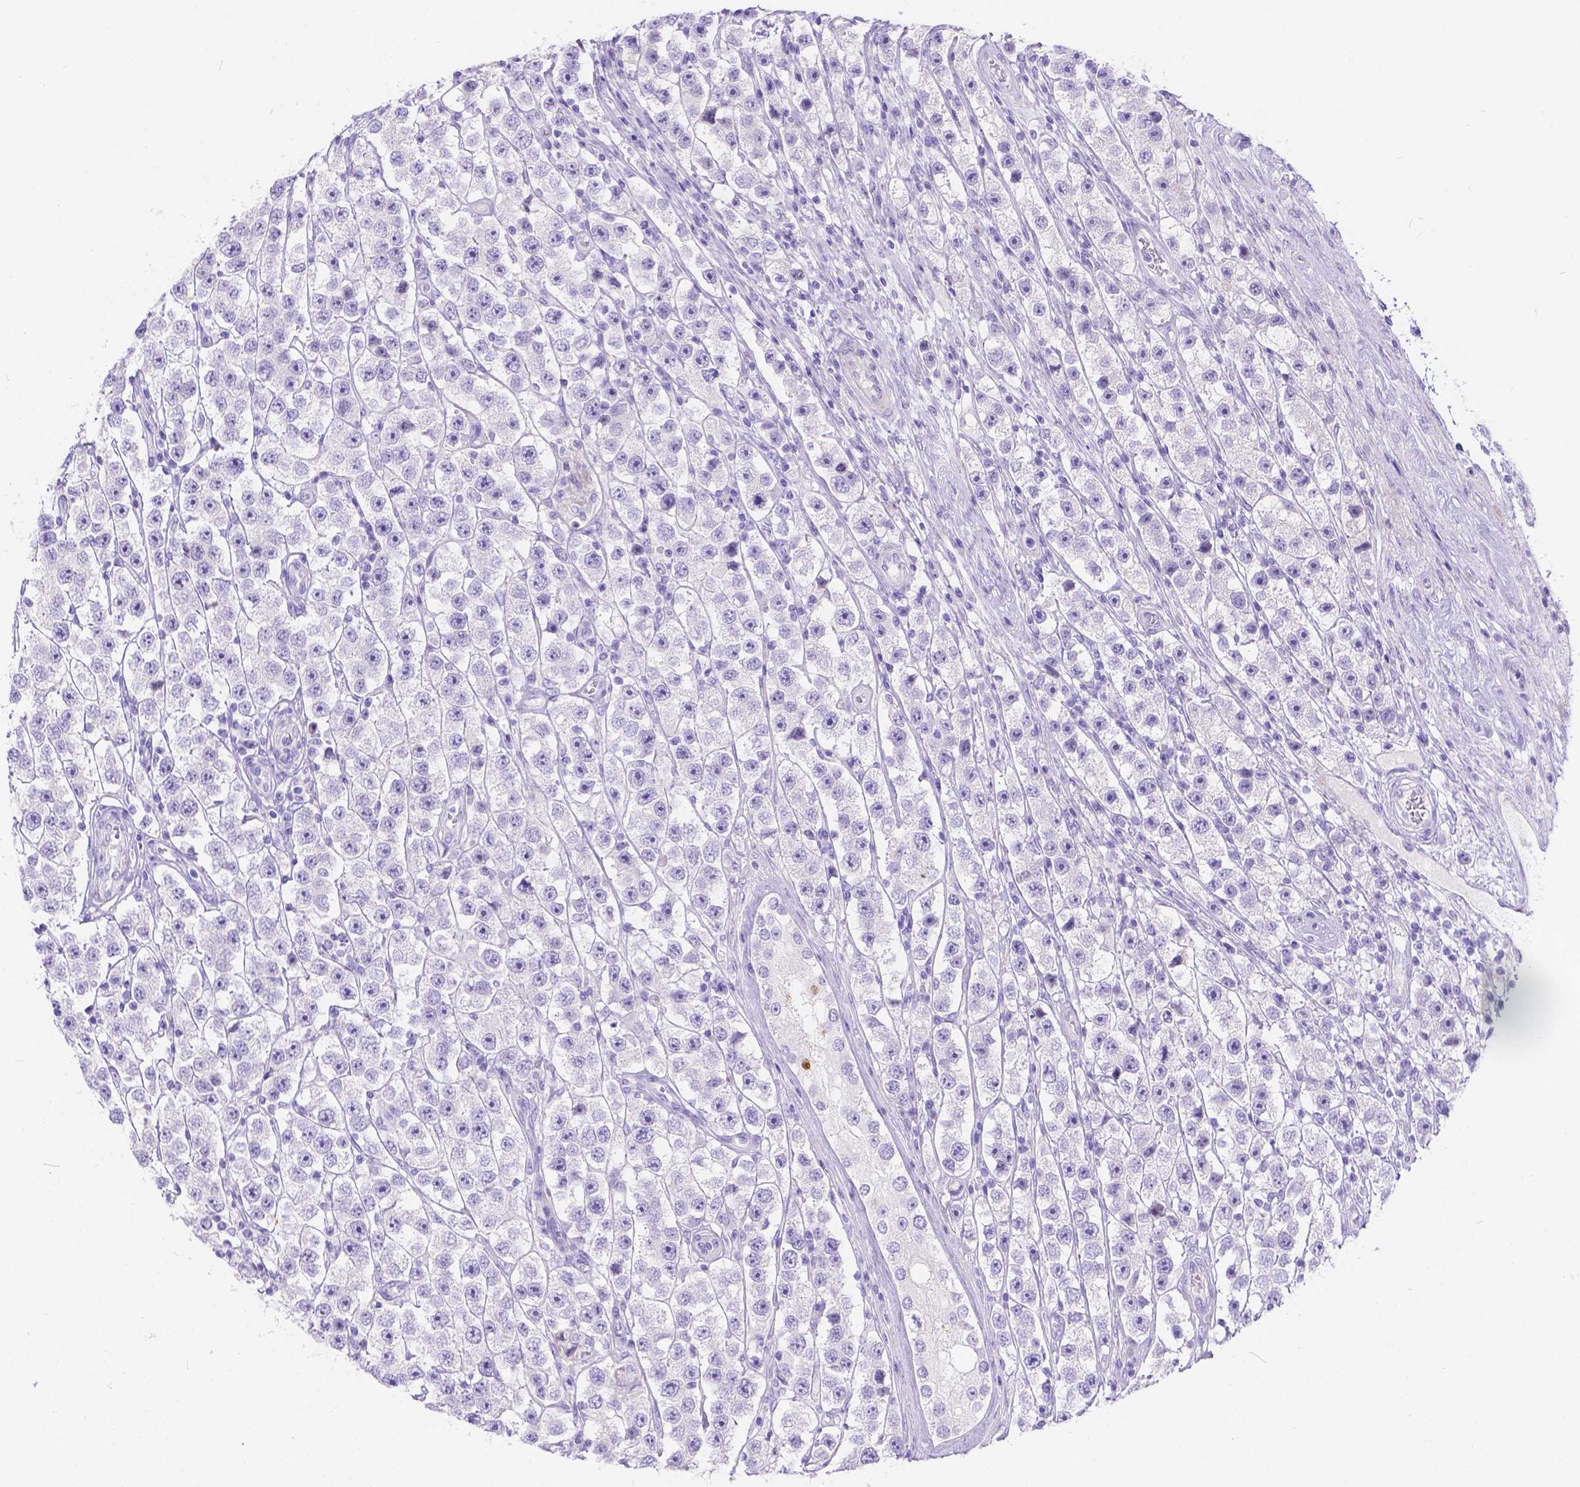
{"staining": {"intensity": "negative", "quantity": "none", "location": "none"}, "tissue": "testis cancer", "cell_type": "Tumor cells", "image_type": "cancer", "snomed": [{"axis": "morphology", "description": "Seminoma, NOS"}, {"axis": "topography", "description": "Testis"}], "caption": "High magnification brightfield microscopy of testis cancer (seminoma) stained with DAB (brown) and counterstained with hematoxylin (blue): tumor cells show no significant staining.", "gene": "KLHL10", "patient": {"sex": "male", "age": 45}}